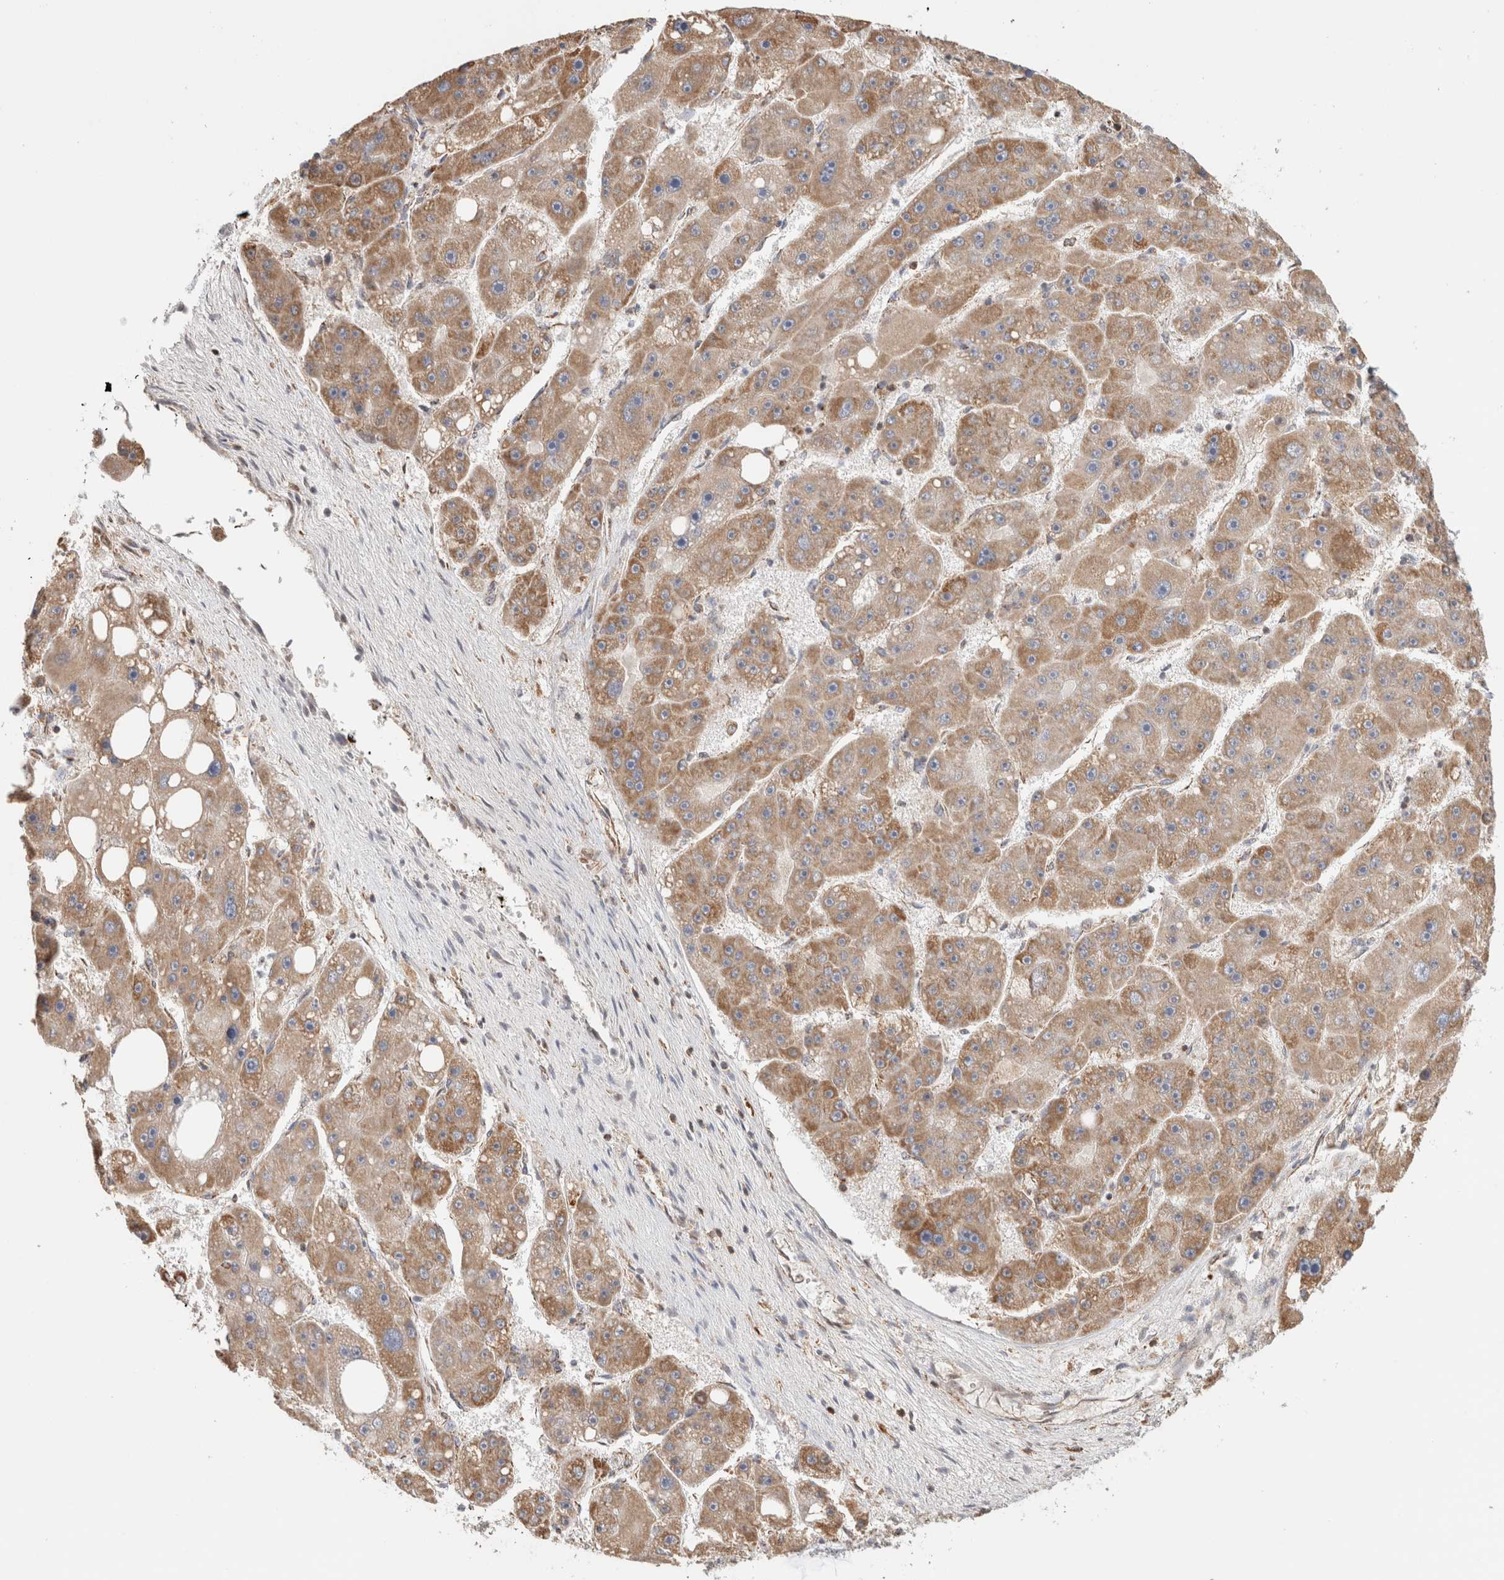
{"staining": {"intensity": "weak", "quantity": ">75%", "location": "cytoplasmic/membranous"}, "tissue": "liver cancer", "cell_type": "Tumor cells", "image_type": "cancer", "snomed": [{"axis": "morphology", "description": "Carcinoma, Hepatocellular, NOS"}, {"axis": "topography", "description": "Liver"}], "caption": "There is low levels of weak cytoplasmic/membranous staining in tumor cells of liver hepatocellular carcinoma, as demonstrated by immunohistochemical staining (brown color).", "gene": "C1QBP", "patient": {"sex": "female", "age": 61}}